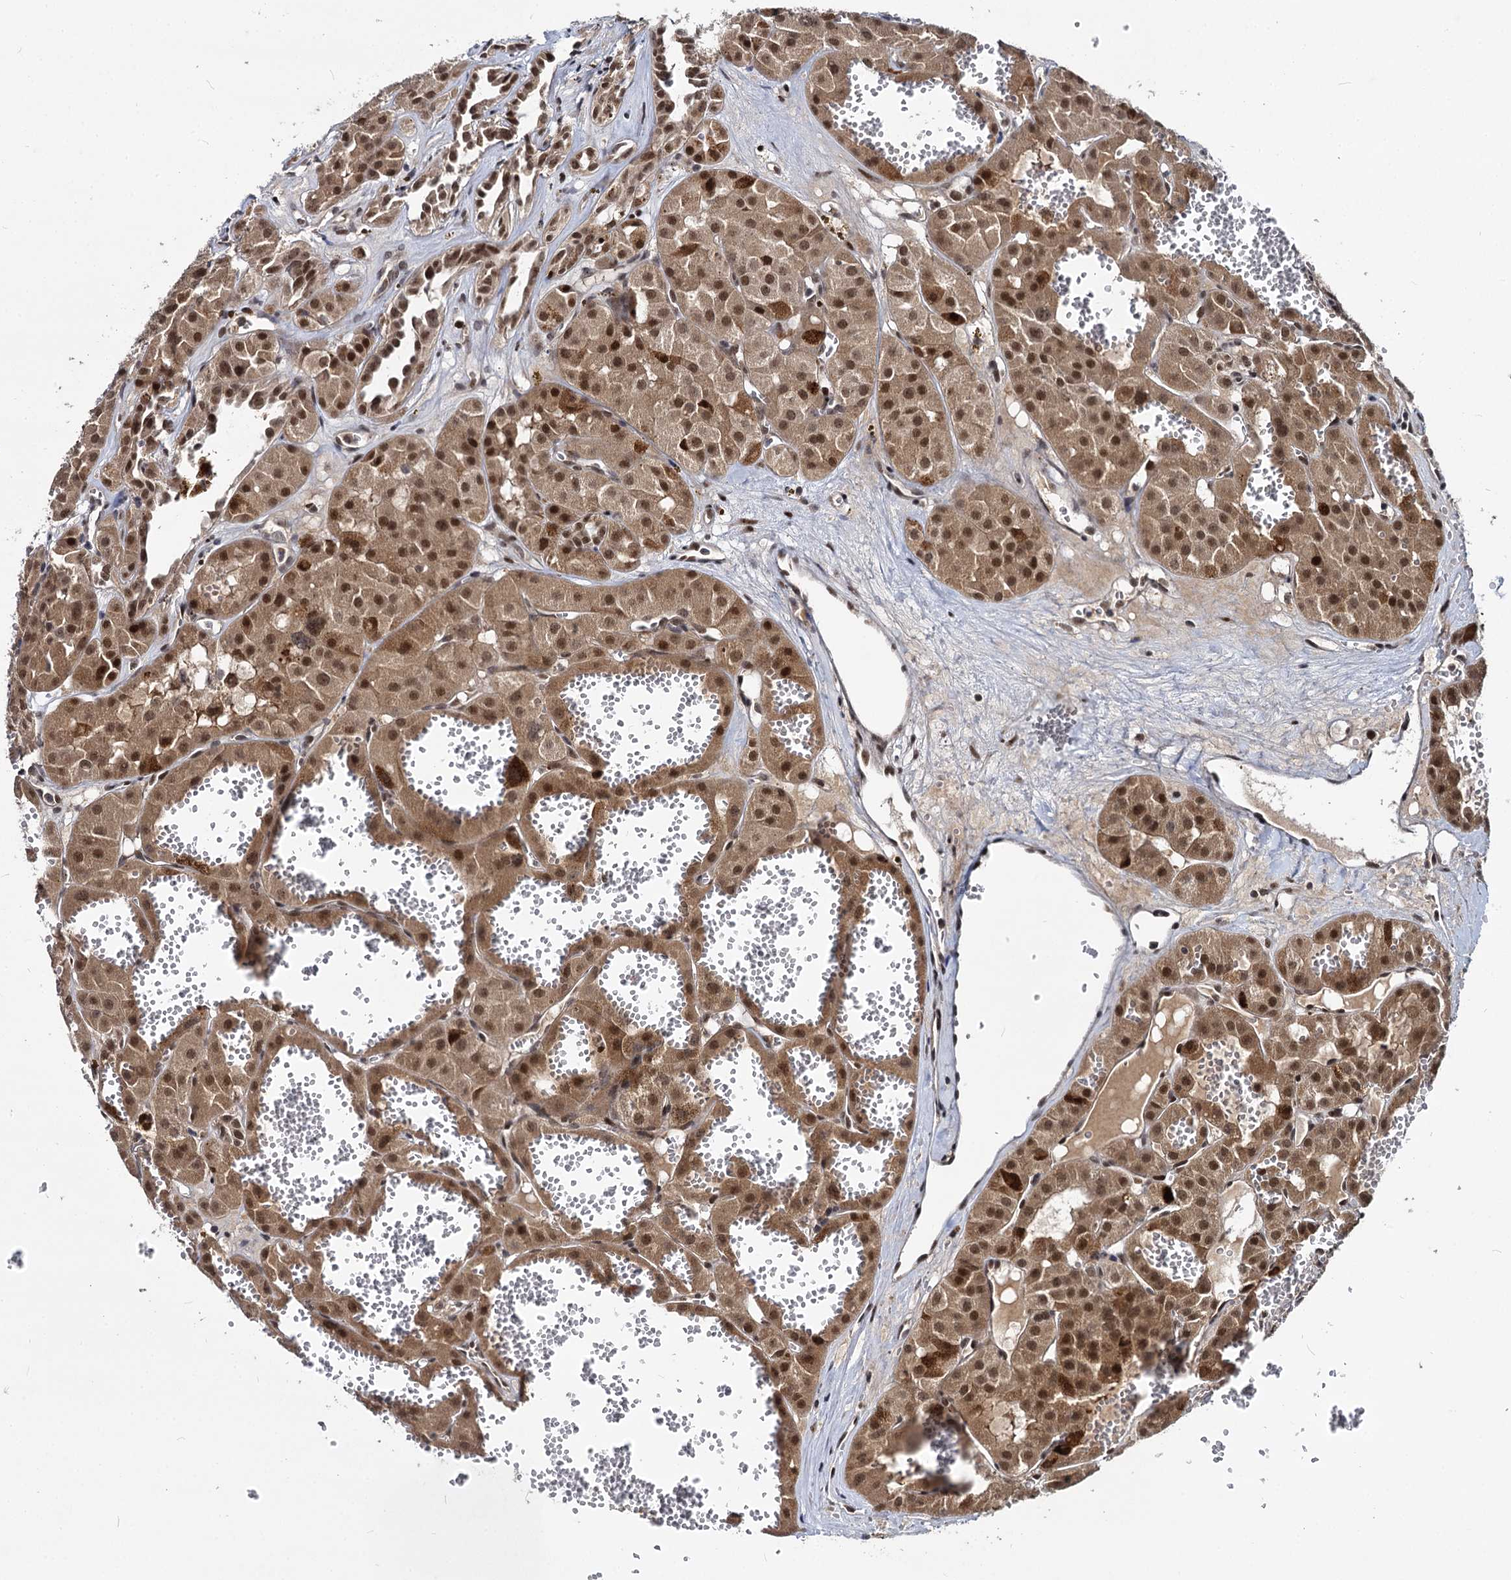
{"staining": {"intensity": "strong", "quantity": ">75%", "location": "cytoplasmic/membranous,nuclear"}, "tissue": "renal cancer", "cell_type": "Tumor cells", "image_type": "cancer", "snomed": [{"axis": "morphology", "description": "Carcinoma, NOS"}, {"axis": "topography", "description": "Kidney"}], "caption": "IHC photomicrograph of neoplastic tissue: human renal cancer stained using immunohistochemistry displays high levels of strong protein expression localized specifically in the cytoplasmic/membranous and nuclear of tumor cells, appearing as a cytoplasmic/membranous and nuclear brown color.", "gene": "MAML2", "patient": {"sex": "female", "age": 75}}